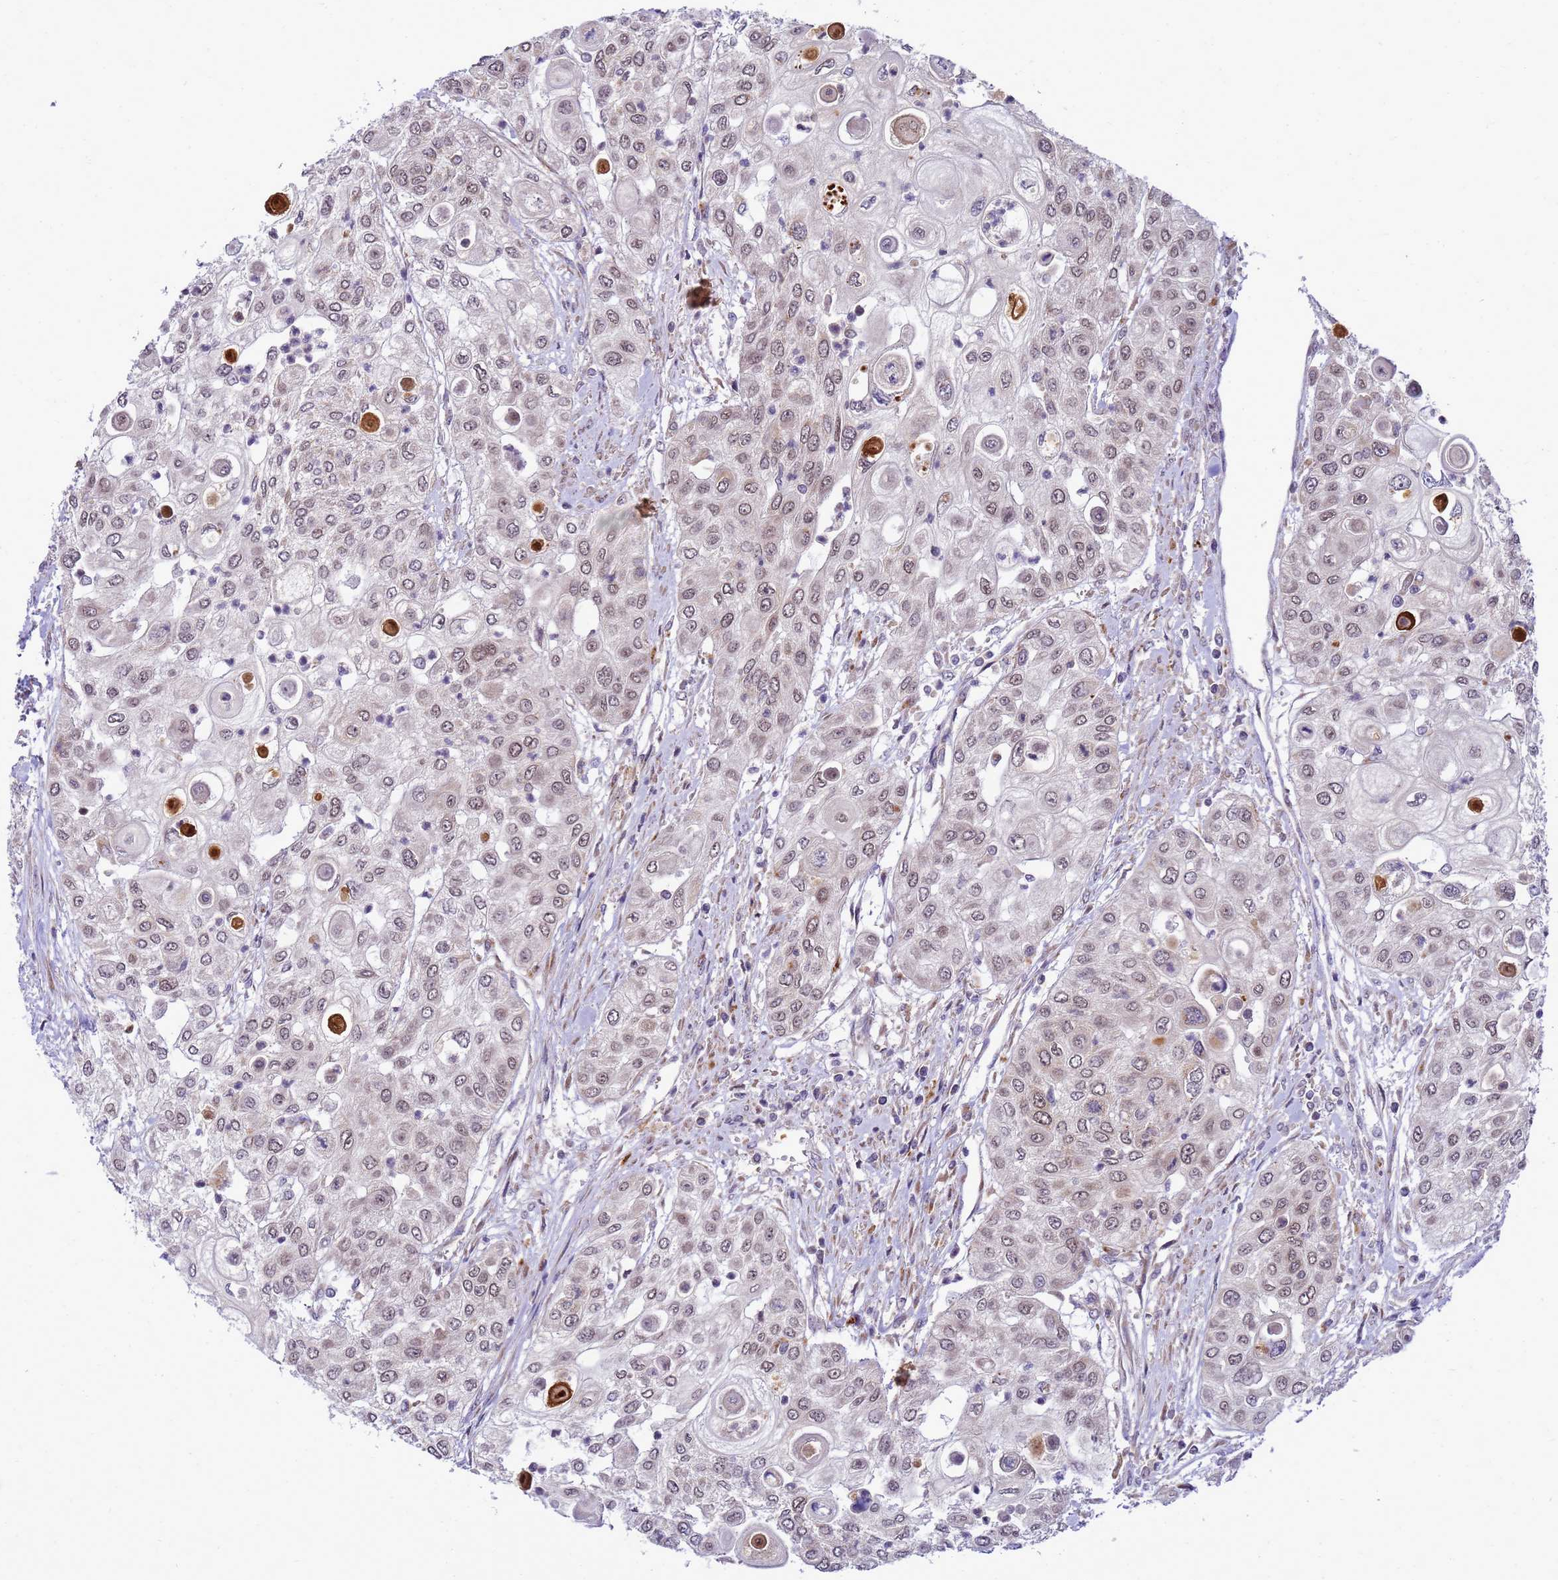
{"staining": {"intensity": "weak", "quantity": "25%-75%", "location": "cytoplasmic/membranous"}, "tissue": "urothelial cancer", "cell_type": "Tumor cells", "image_type": "cancer", "snomed": [{"axis": "morphology", "description": "Urothelial carcinoma, High grade"}, {"axis": "topography", "description": "Urinary bladder"}], "caption": "The image displays a brown stain indicating the presence of a protein in the cytoplasmic/membranous of tumor cells in urothelial cancer. The protein of interest is shown in brown color, while the nuclei are stained blue.", "gene": "C12orf43", "patient": {"sex": "female", "age": 79}}